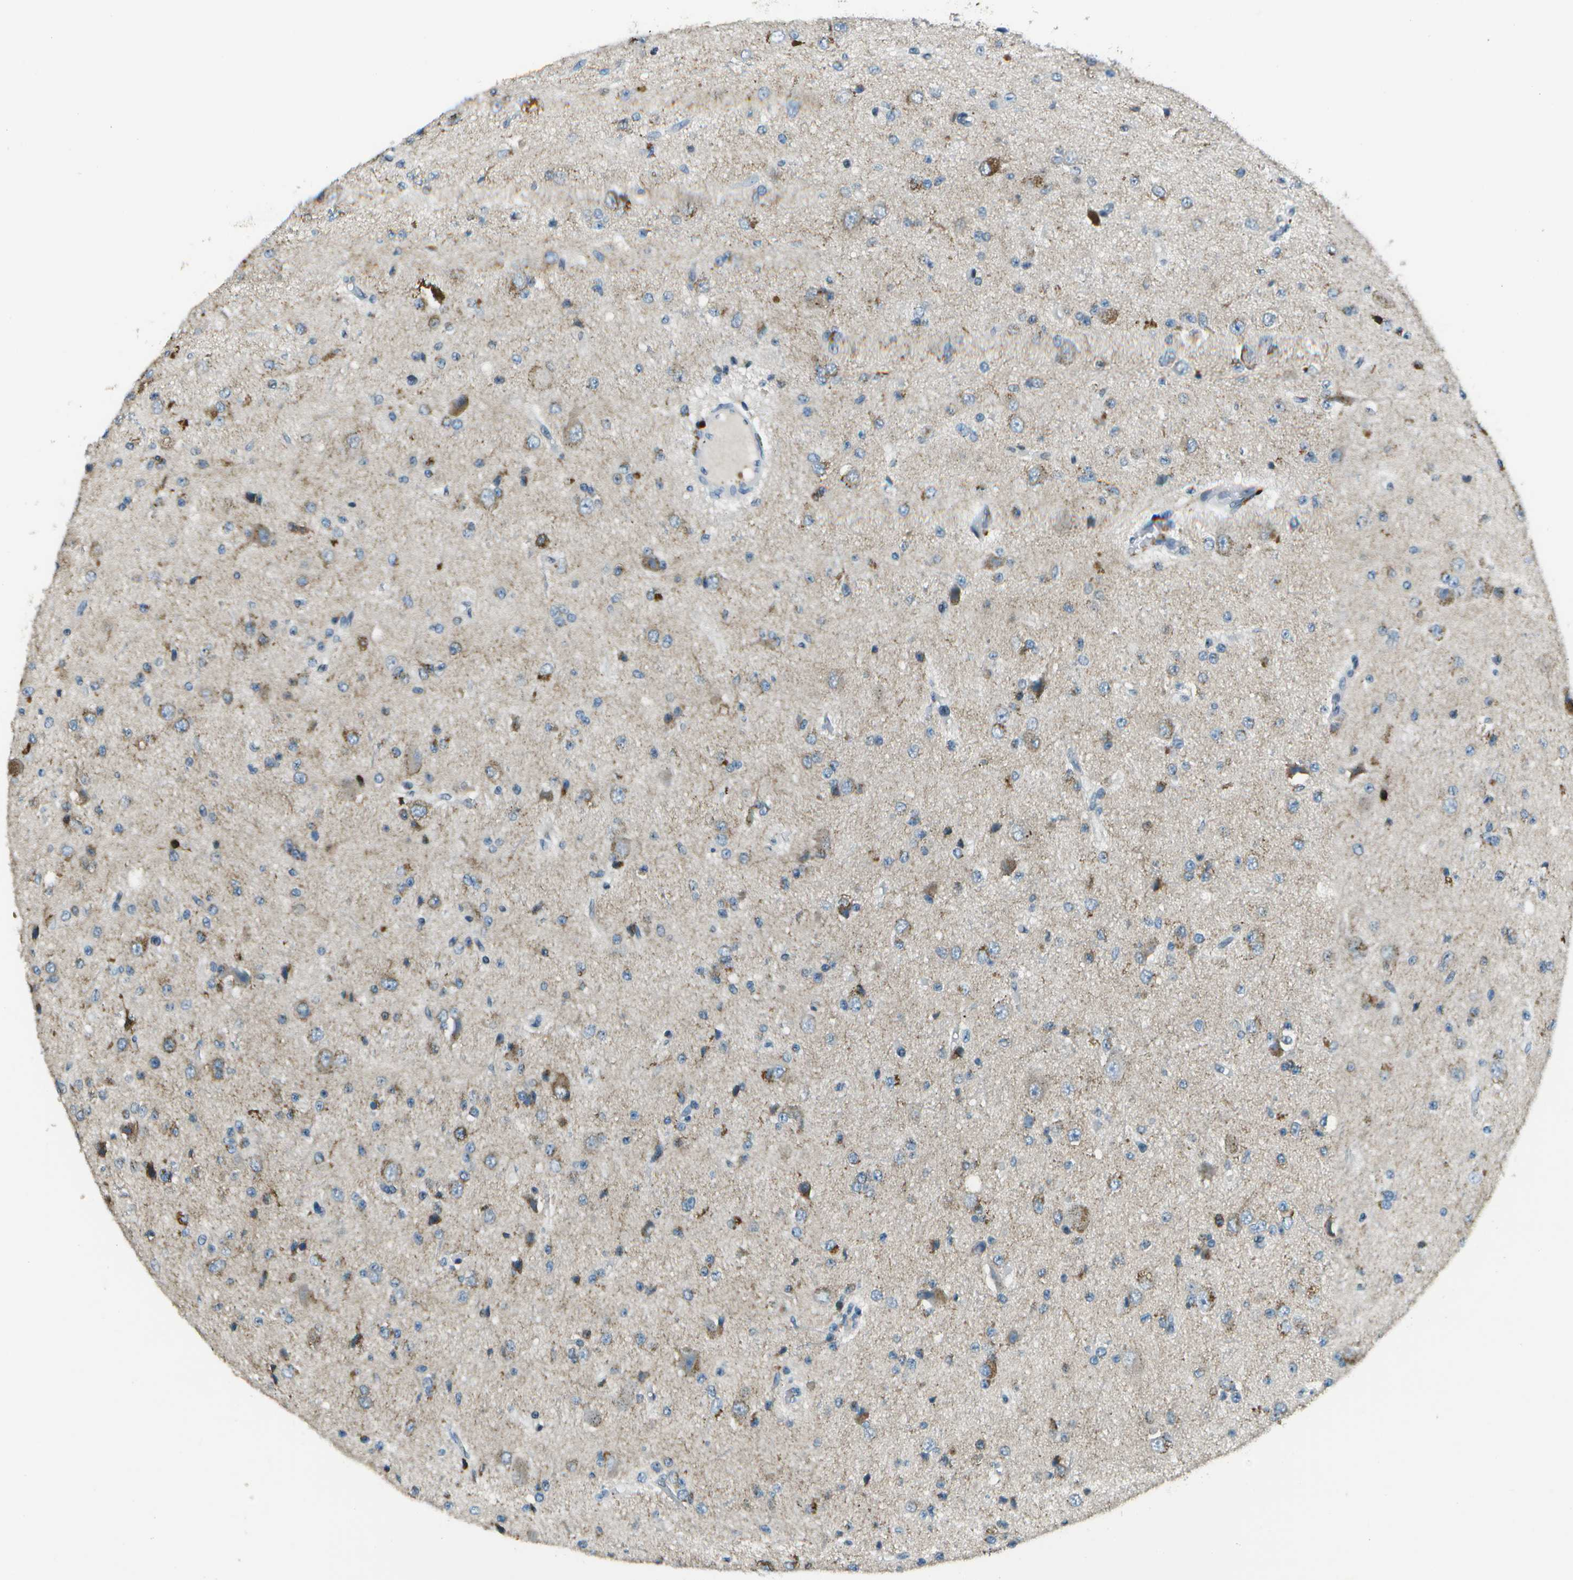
{"staining": {"intensity": "moderate", "quantity": "<25%", "location": "cytoplasmic/membranous"}, "tissue": "glioma", "cell_type": "Tumor cells", "image_type": "cancer", "snomed": [{"axis": "morphology", "description": "Glioma, malignant, High grade"}, {"axis": "topography", "description": "pancreas cauda"}], "caption": "An image of glioma stained for a protein shows moderate cytoplasmic/membranous brown staining in tumor cells.", "gene": "PDLIM1", "patient": {"sex": "male", "age": 60}}